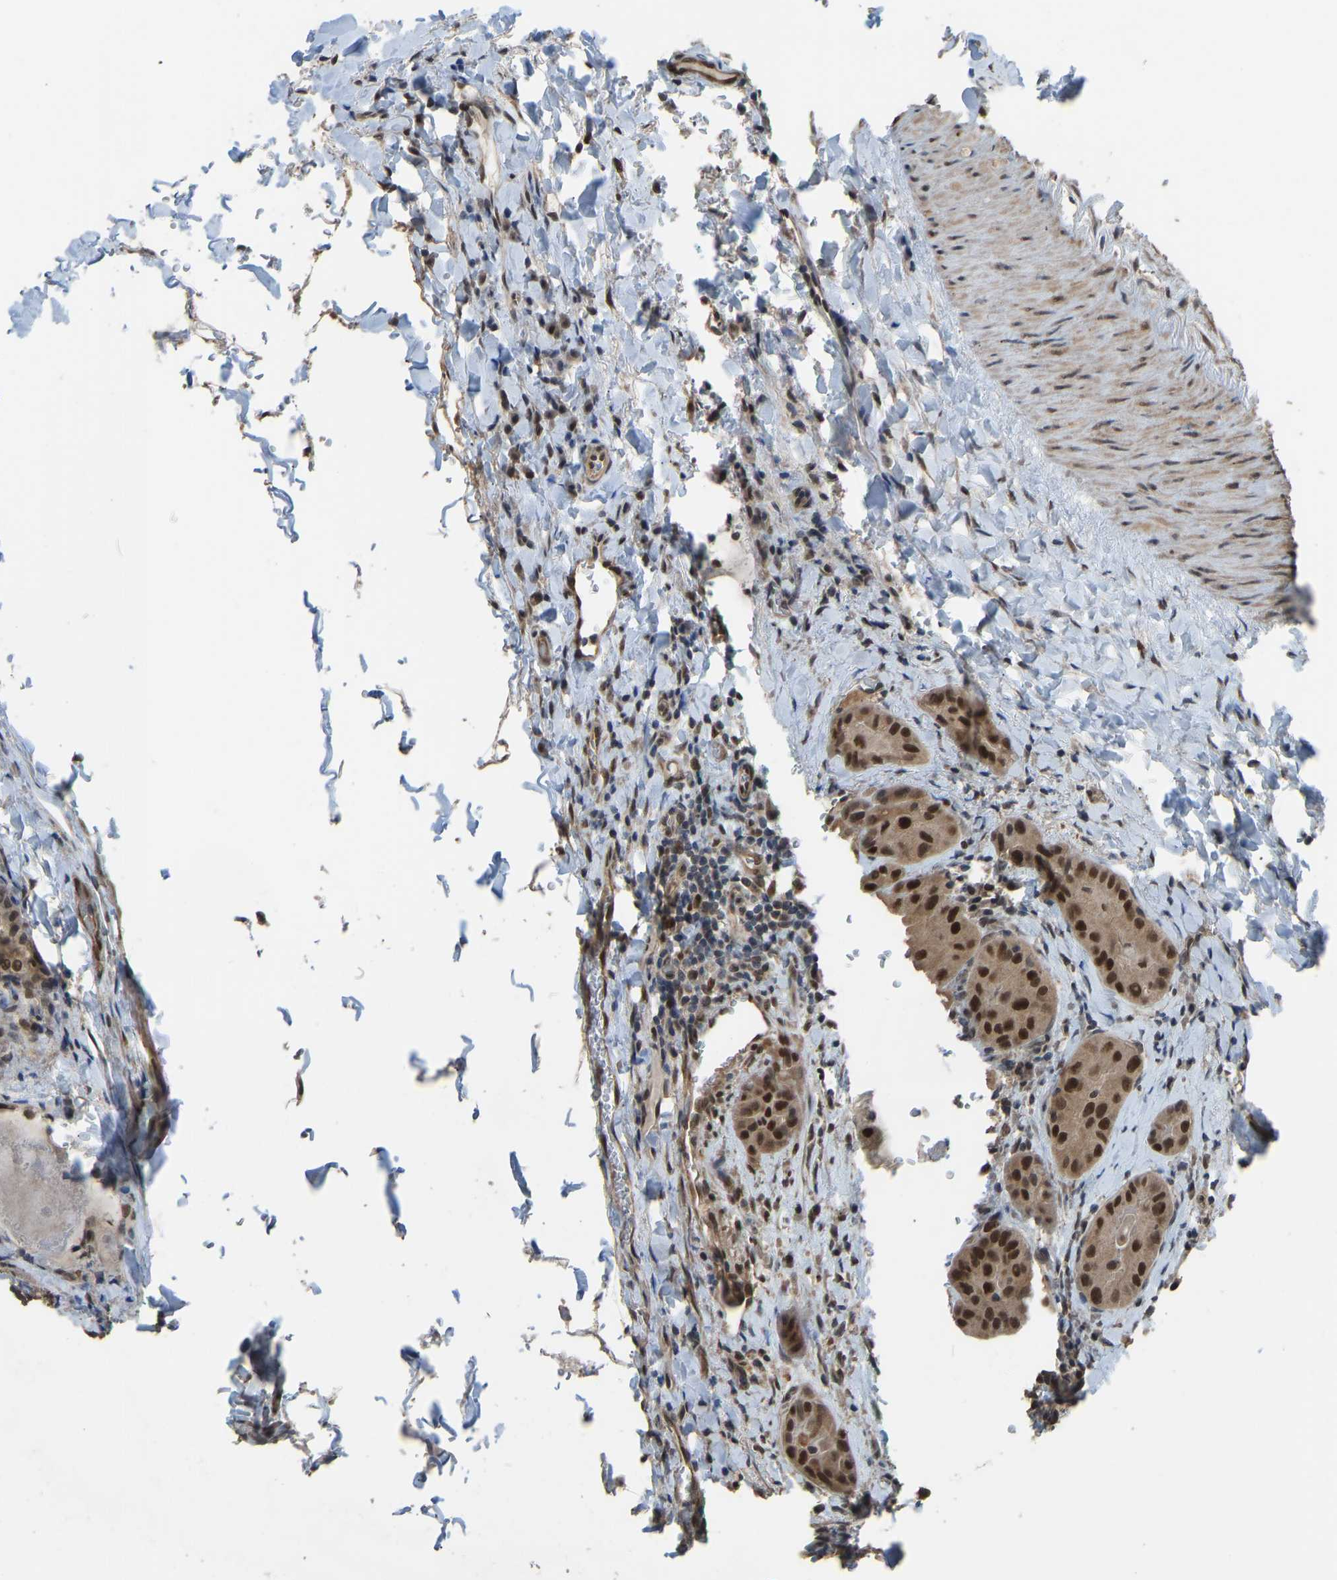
{"staining": {"intensity": "strong", "quantity": ">75%", "location": "cytoplasmic/membranous,nuclear"}, "tissue": "thyroid cancer", "cell_type": "Tumor cells", "image_type": "cancer", "snomed": [{"axis": "morphology", "description": "Papillary adenocarcinoma, NOS"}, {"axis": "topography", "description": "Thyroid gland"}], "caption": "About >75% of tumor cells in papillary adenocarcinoma (thyroid) display strong cytoplasmic/membranous and nuclear protein staining as visualized by brown immunohistochemical staining.", "gene": "KPNA6", "patient": {"sex": "female", "age": 42}}